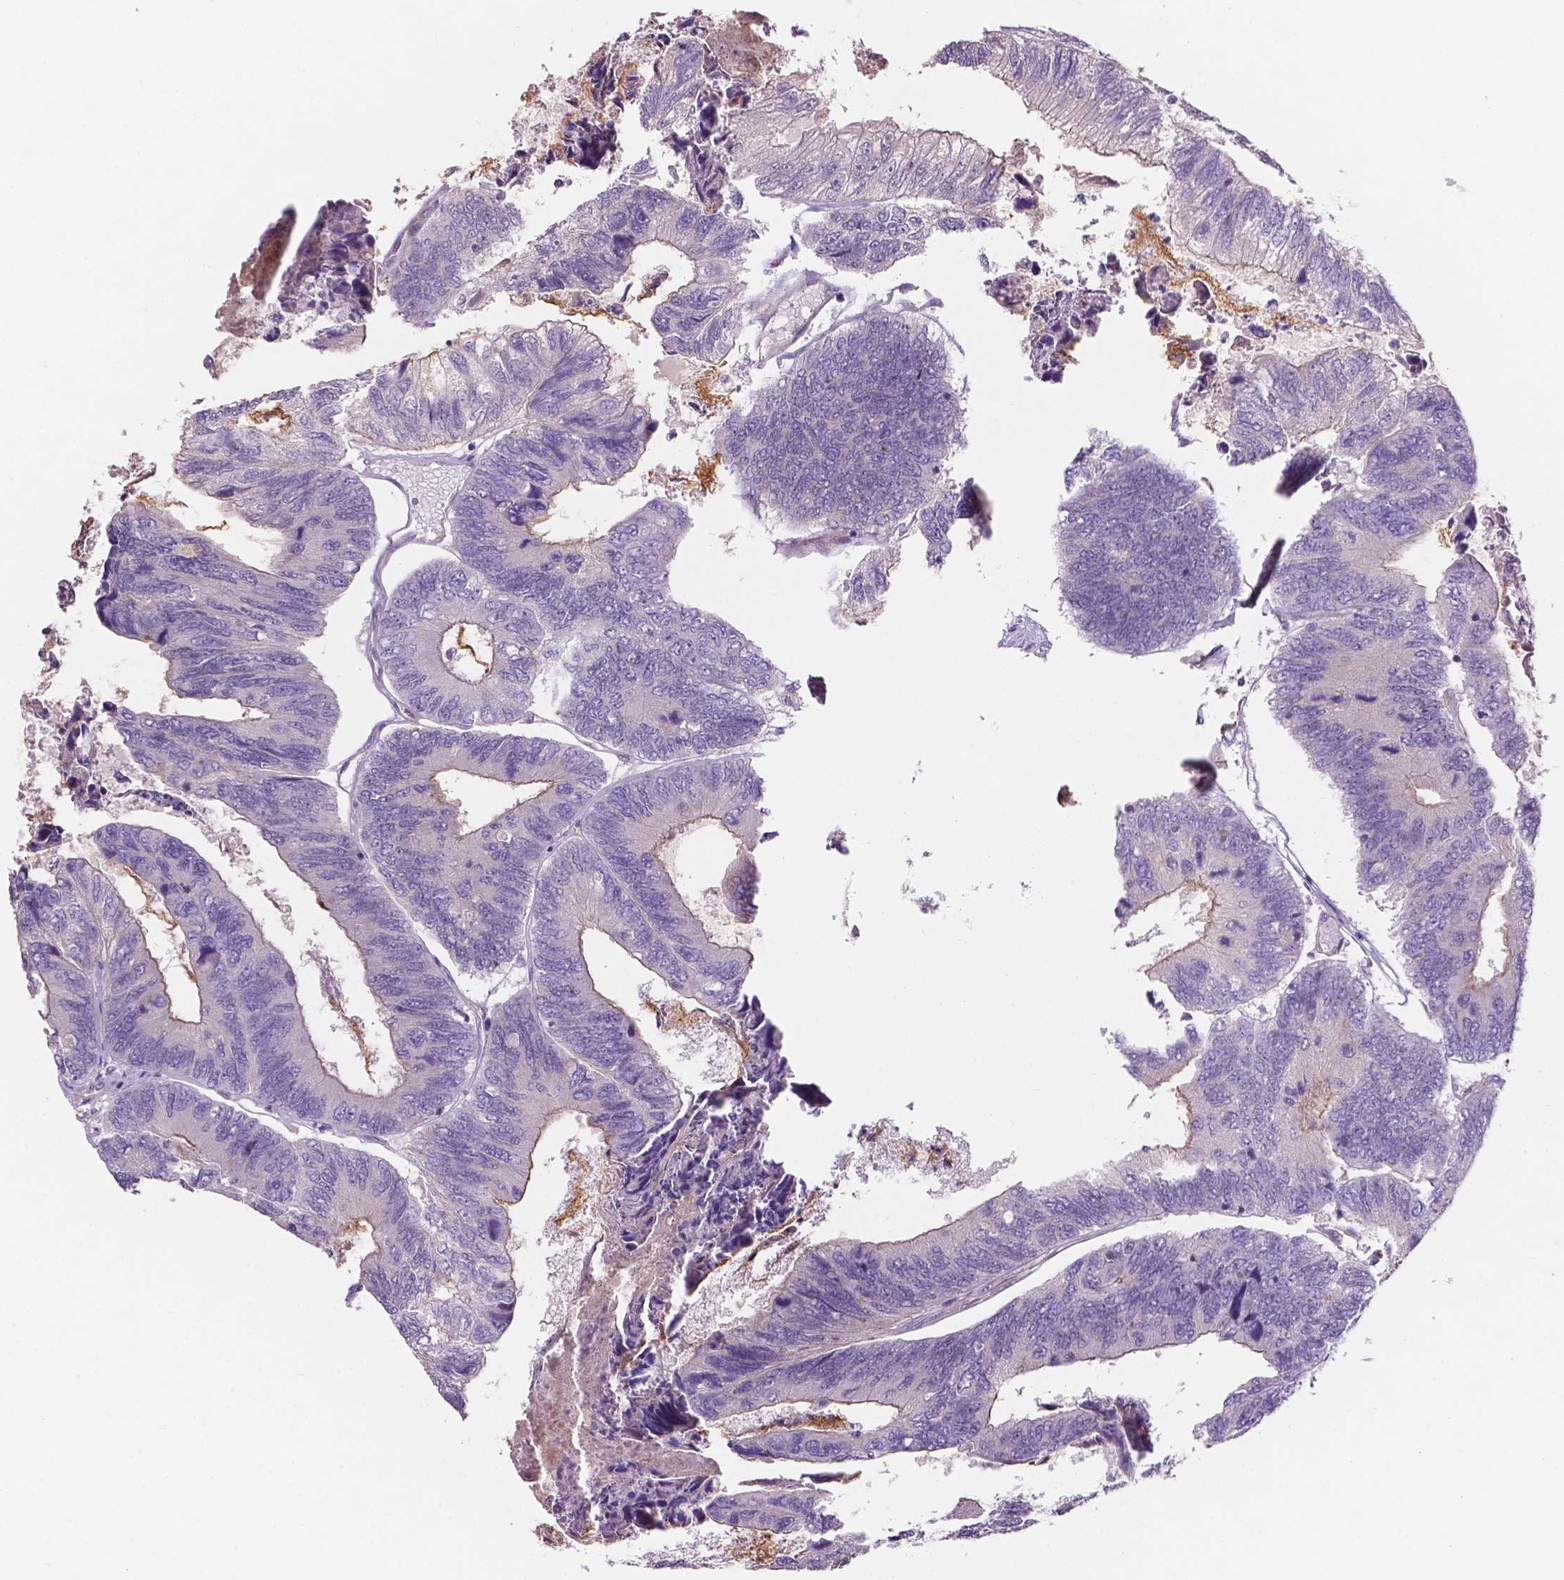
{"staining": {"intensity": "moderate", "quantity": "<25%", "location": "cytoplasmic/membranous"}, "tissue": "colorectal cancer", "cell_type": "Tumor cells", "image_type": "cancer", "snomed": [{"axis": "morphology", "description": "Adenocarcinoma, NOS"}, {"axis": "topography", "description": "Colon"}], "caption": "Human colorectal cancer (adenocarcinoma) stained for a protein (brown) demonstrates moderate cytoplasmic/membranous positive staining in about <25% of tumor cells.", "gene": "ARL5C", "patient": {"sex": "female", "age": 67}}